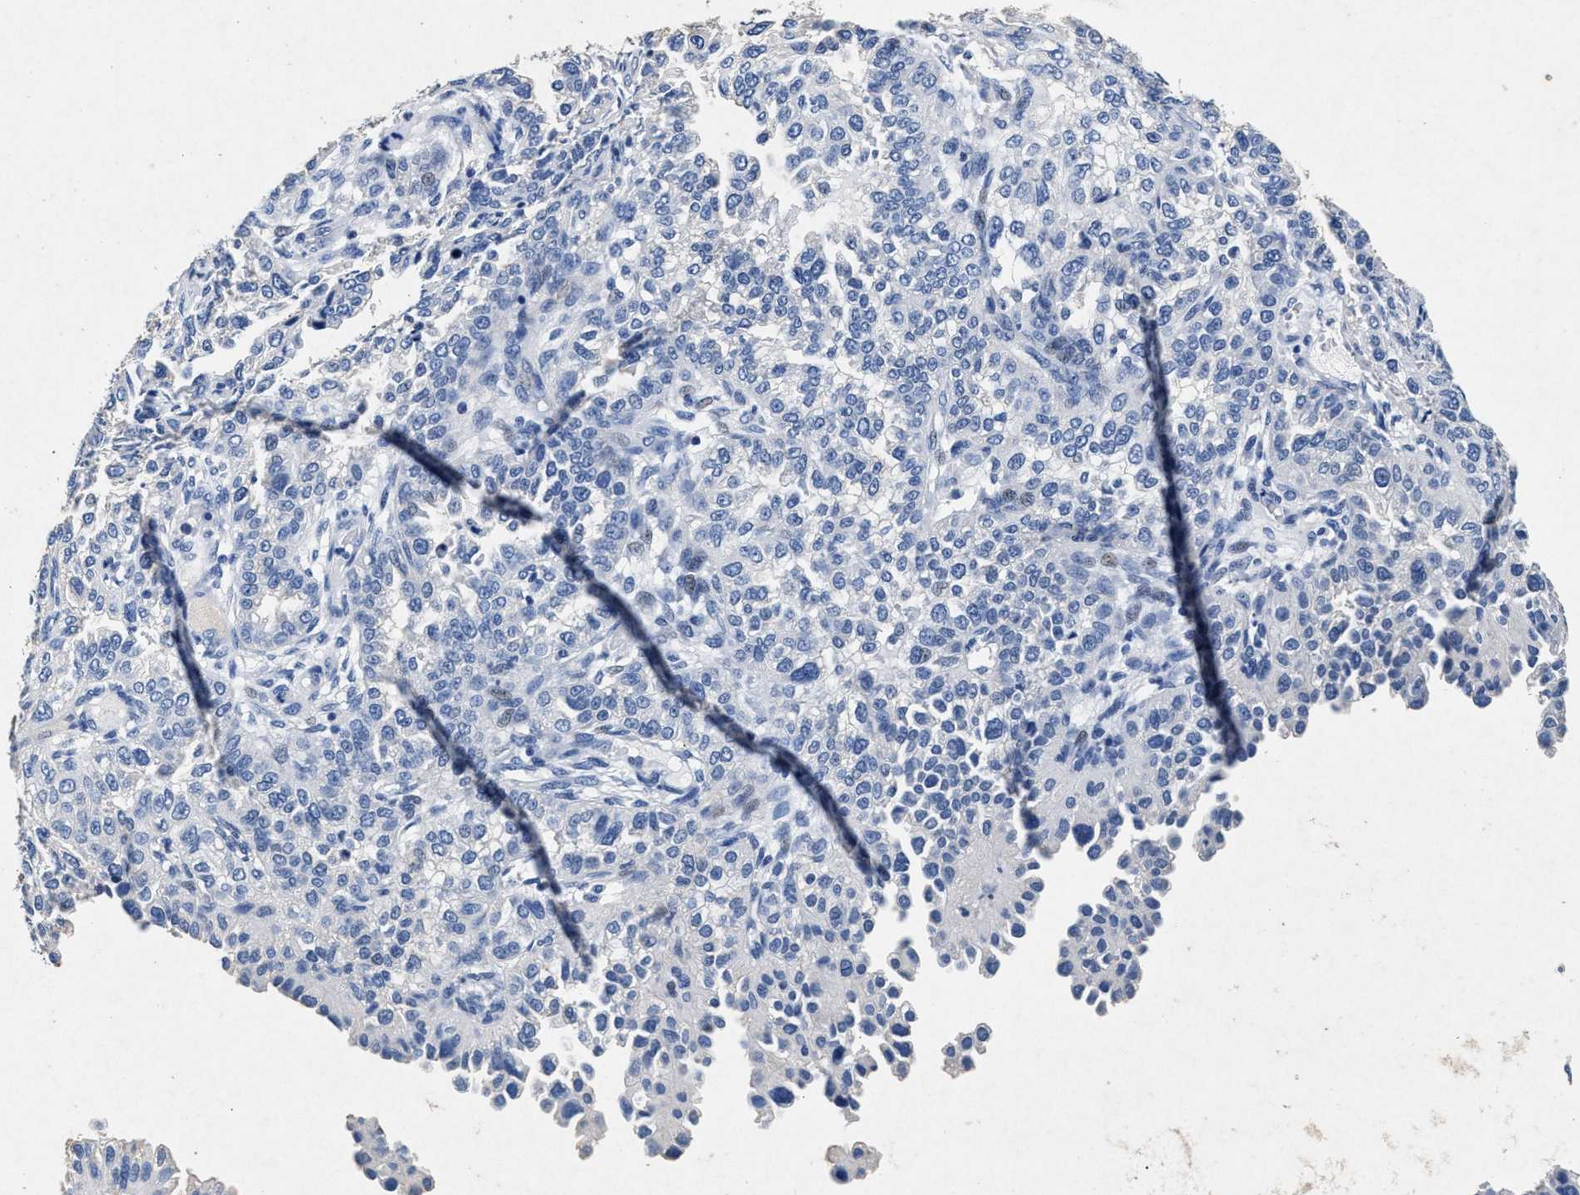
{"staining": {"intensity": "negative", "quantity": "none", "location": "none"}, "tissue": "endometrial cancer", "cell_type": "Tumor cells", "image_type": "cancer", "snomed": [{"axis": "morphology", "description": "Adenocarcinoma, NOS"}, {"axis": "topography", "description": "Endometrium"}], "caption": "The photomicrograph demonstrates no significant staining in tumor cells of endometrial adenocarcinoma.", "gene": "MAP6", "patient": {"sex": "female", "age": 85}}